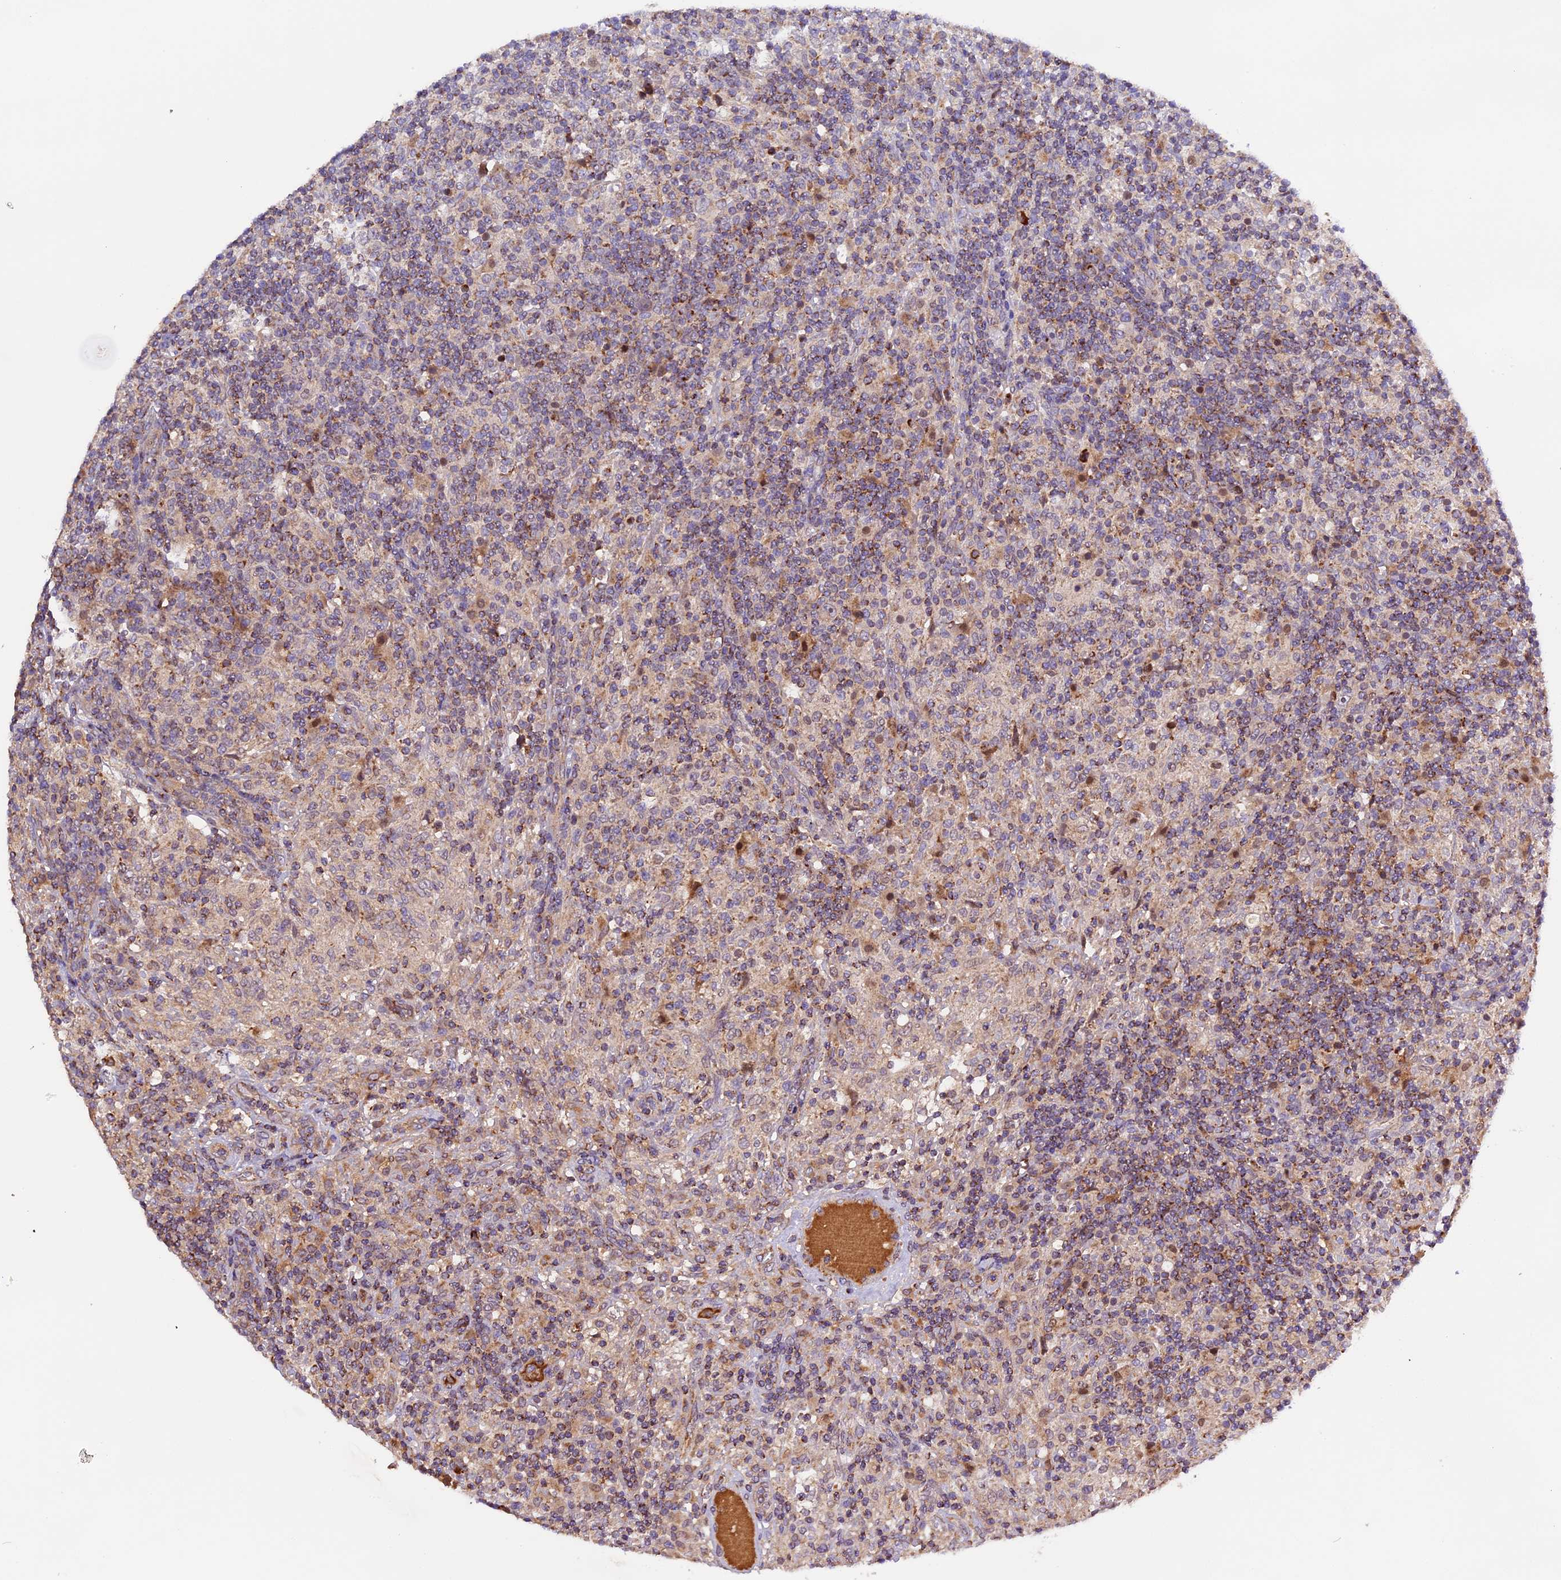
{"staining": {"intensity": "negative", "quantity": "none", "location": "none"}, "tissue": "lymphoma", "cell_type": "Tumor cells", "image_type": "cancer", "snomed": [{"axis": "morphology", "description": "Hodgkin's disease, NOS"}, {"axis": "topography", "description": "Lymph node"}], "caption": "Tumor cells are negative for brown protein staining in lymphoma.", "gene": "METTL22", "patient": {"sex": "male", "age": 70}}